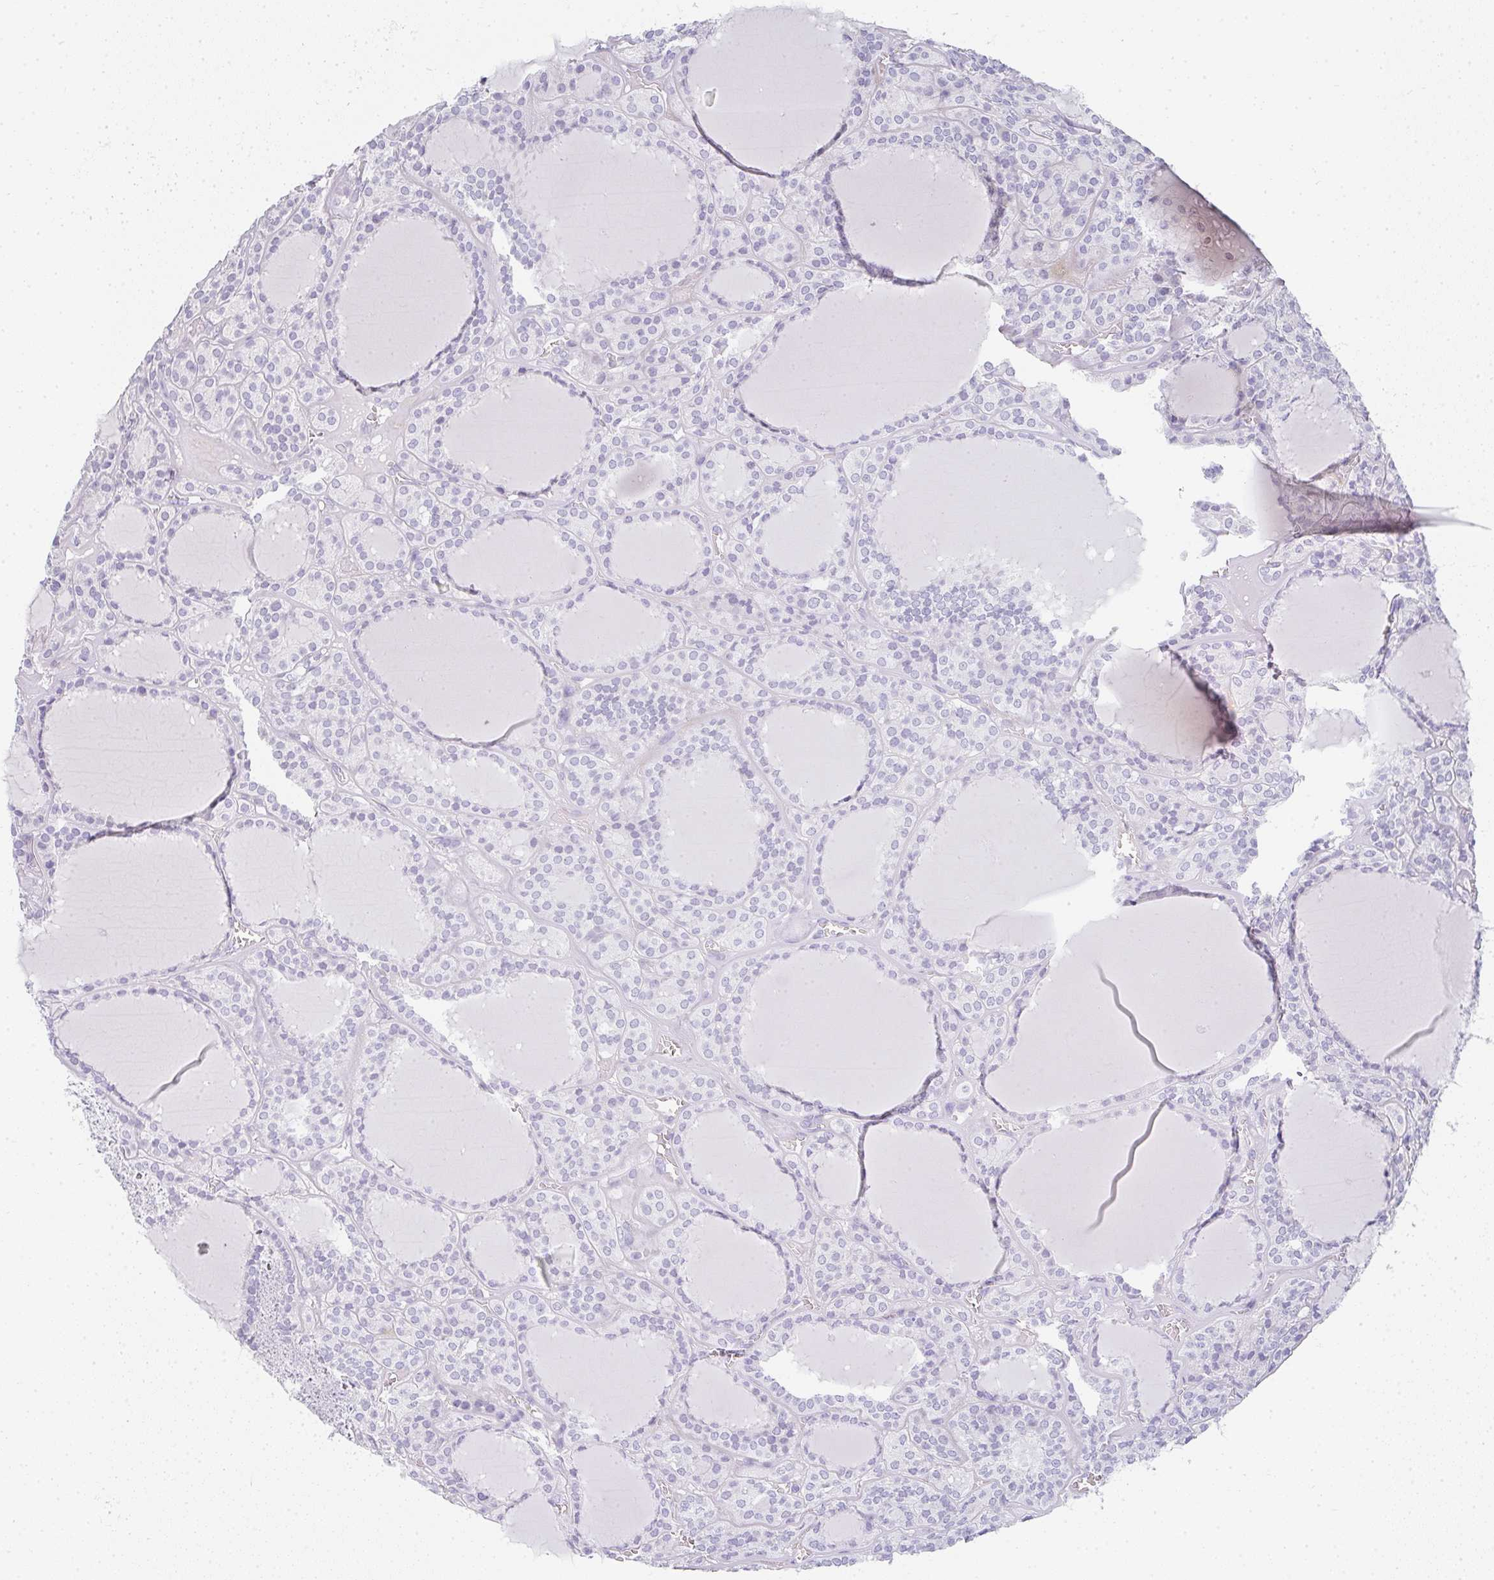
{"staining": {"intensity": "negative", "quantity": "none", "location": "none"}, "tissue": "thyroid cancer", "cell_type": "Tumor cells", "image_type": "cancer", "snomed": [{"axis": "morphology", "description": "Follicular adenoma carcinoma, NOS"}, {"axis": "topography", "description": "Thyroid gland"}], "caption": "A high-resolution image shows immunohistochemistry (IHC) staining of thyroid follicular adenoma carcinoma, which reveals no significant expression in tumor cells. (Immunohistochemistry, brightfield microscopy, high magnification).", "gene": "NEU2", "patient": {"sex": "female", "age": 63}}